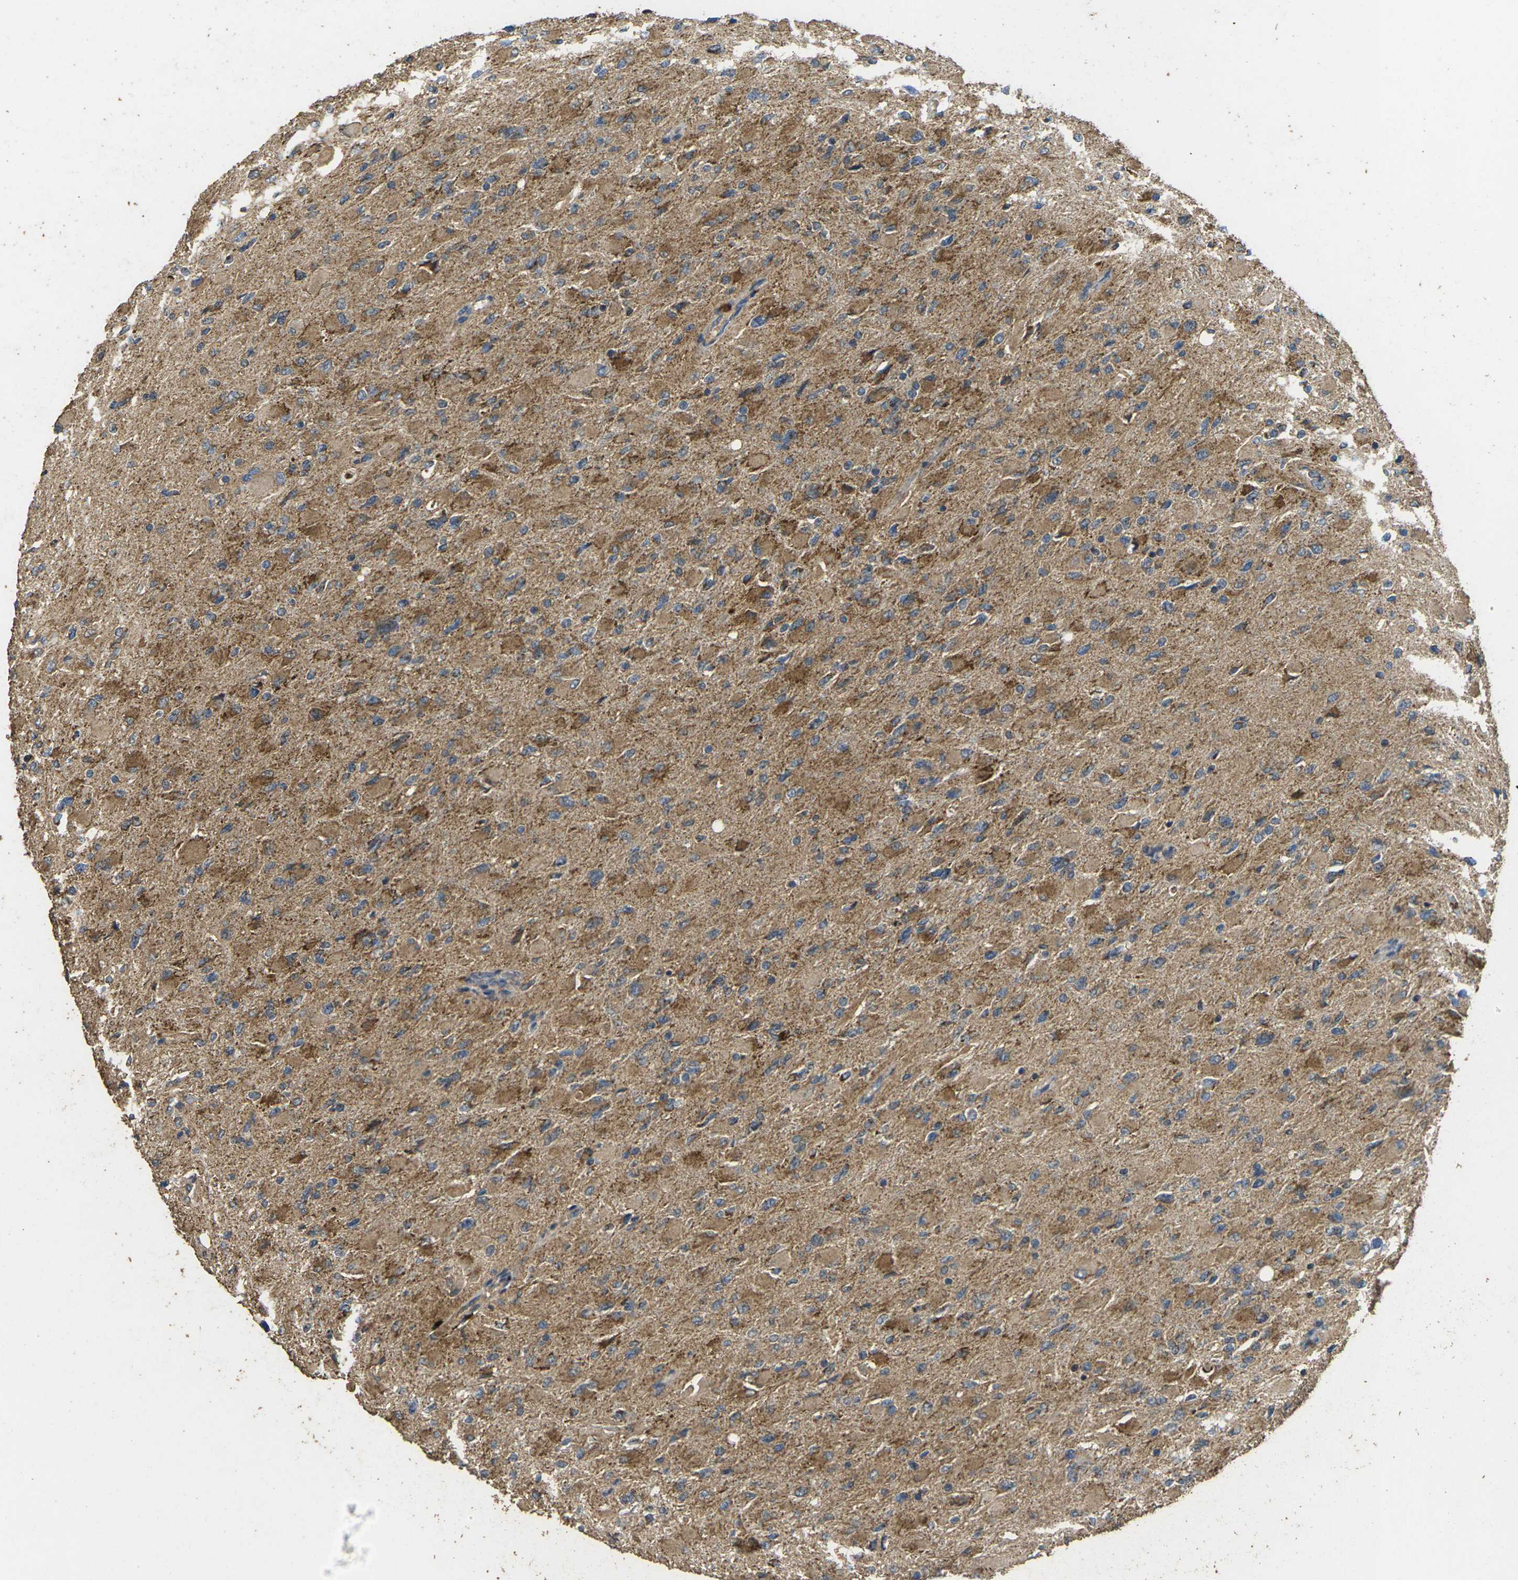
{"staining": {"intensity": "moderate", "quantity": ">75%", "location": "cytoplasmic/membranous"}, "tissue": "glioma", "cell_type": "Tumor cells", "image_type": "cancer", "snomed": [{"axis": "morphology", "description": "Glioma, malignant, High grade"}, {"axis": "topography", "description": "Cerebral cortex"}], "caption": "Brown immunohistochemical staining in glioma demonstrates moderate cytoplasmic/membranous expression in about >75% of tumor cells.", "gene": "MAPK11", "patient": {"sex": "female", "age": 36}}